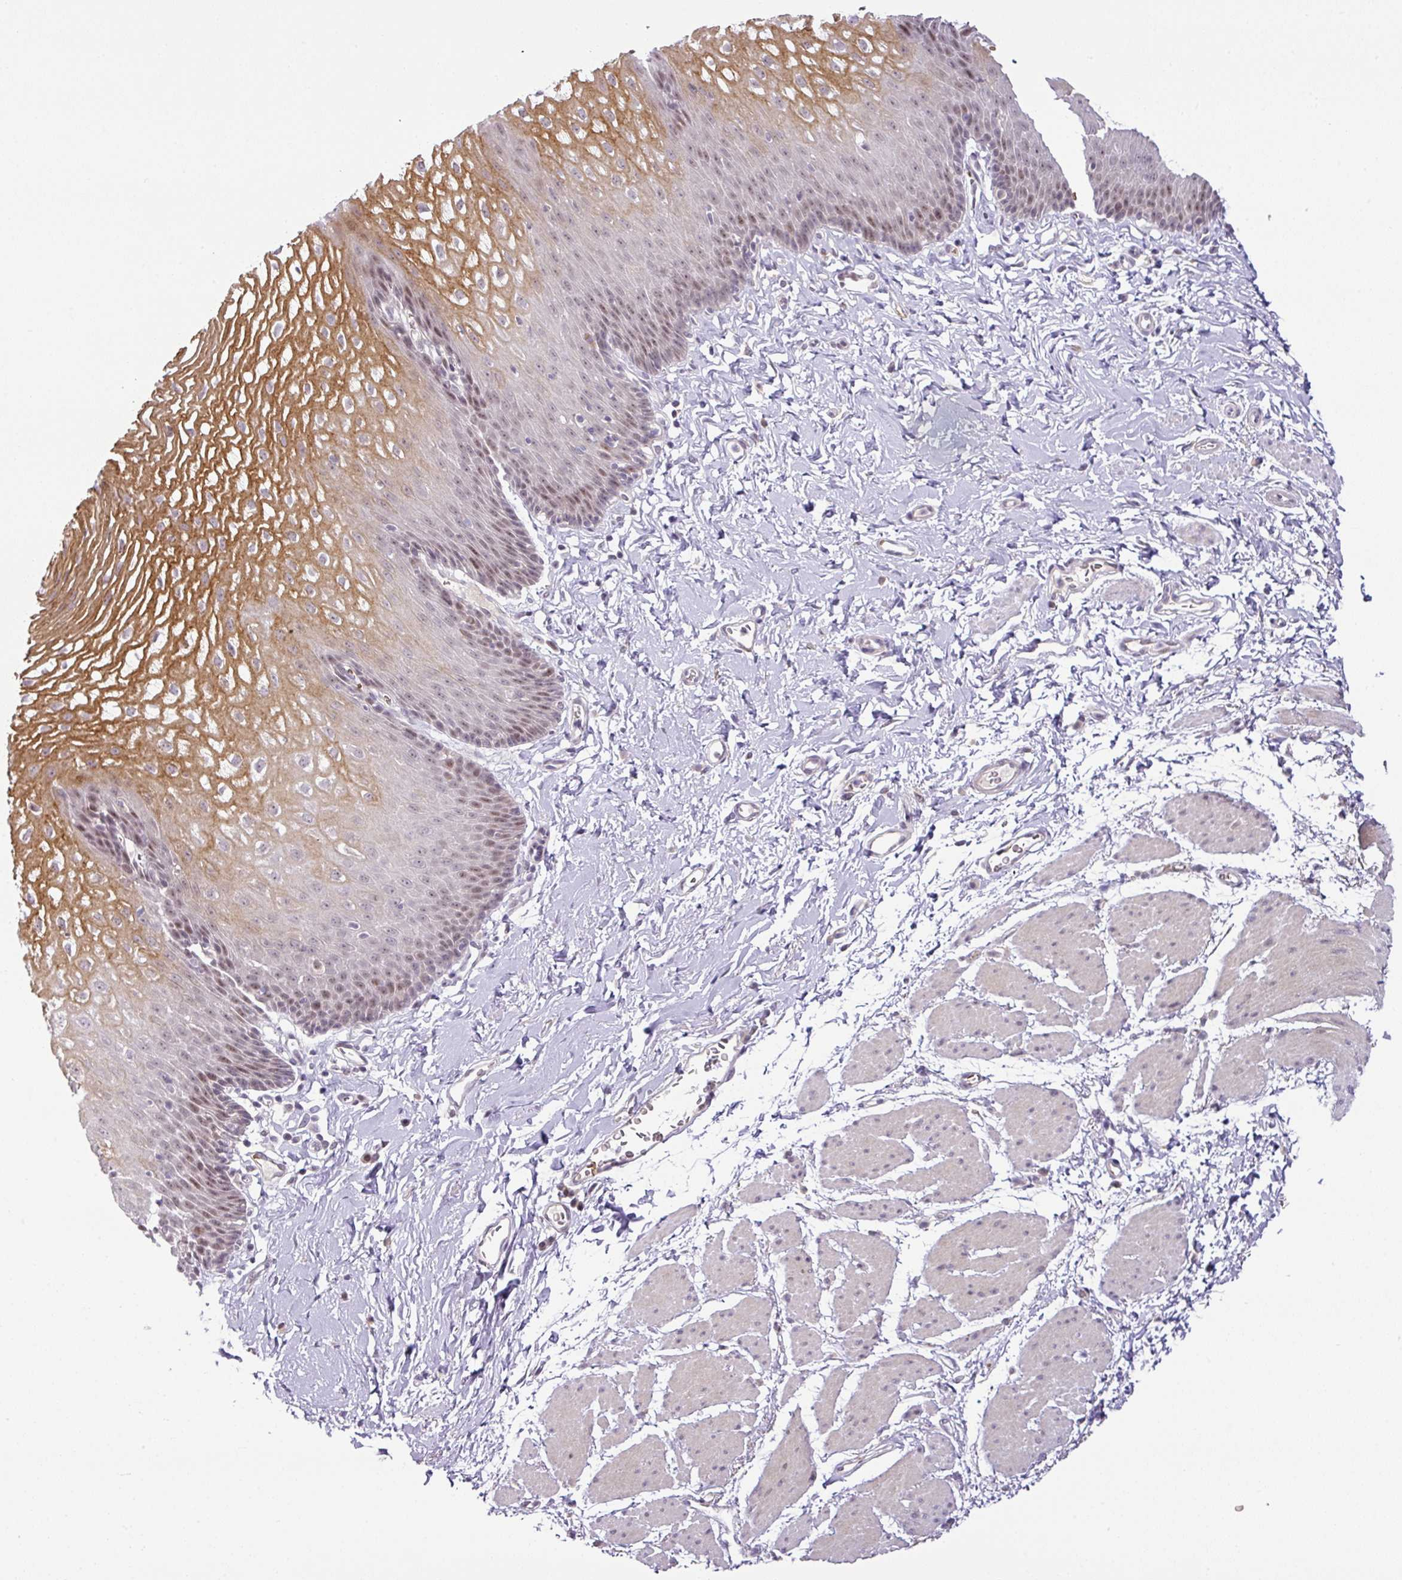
{"staining": {"intensity": "moderate", "quantity": "25%-75%", "location": "cytoplasmic/membranous,nuclear"}, "tissue": "esophagus", "cell_type": "Squamous epithelial cells", "image_type": "normal", "snomed": [{"axis": "morphology", "description": "Normal tissue, NOS"}, {"axis": "topography", "description": "Esophagus"}], "caption": "Human esophagus stained with a protein marker exhibits moderate staining in squamous epithelial cells.", "gene": "PARP2", "patient": {"sex": "male", "age": 70}}